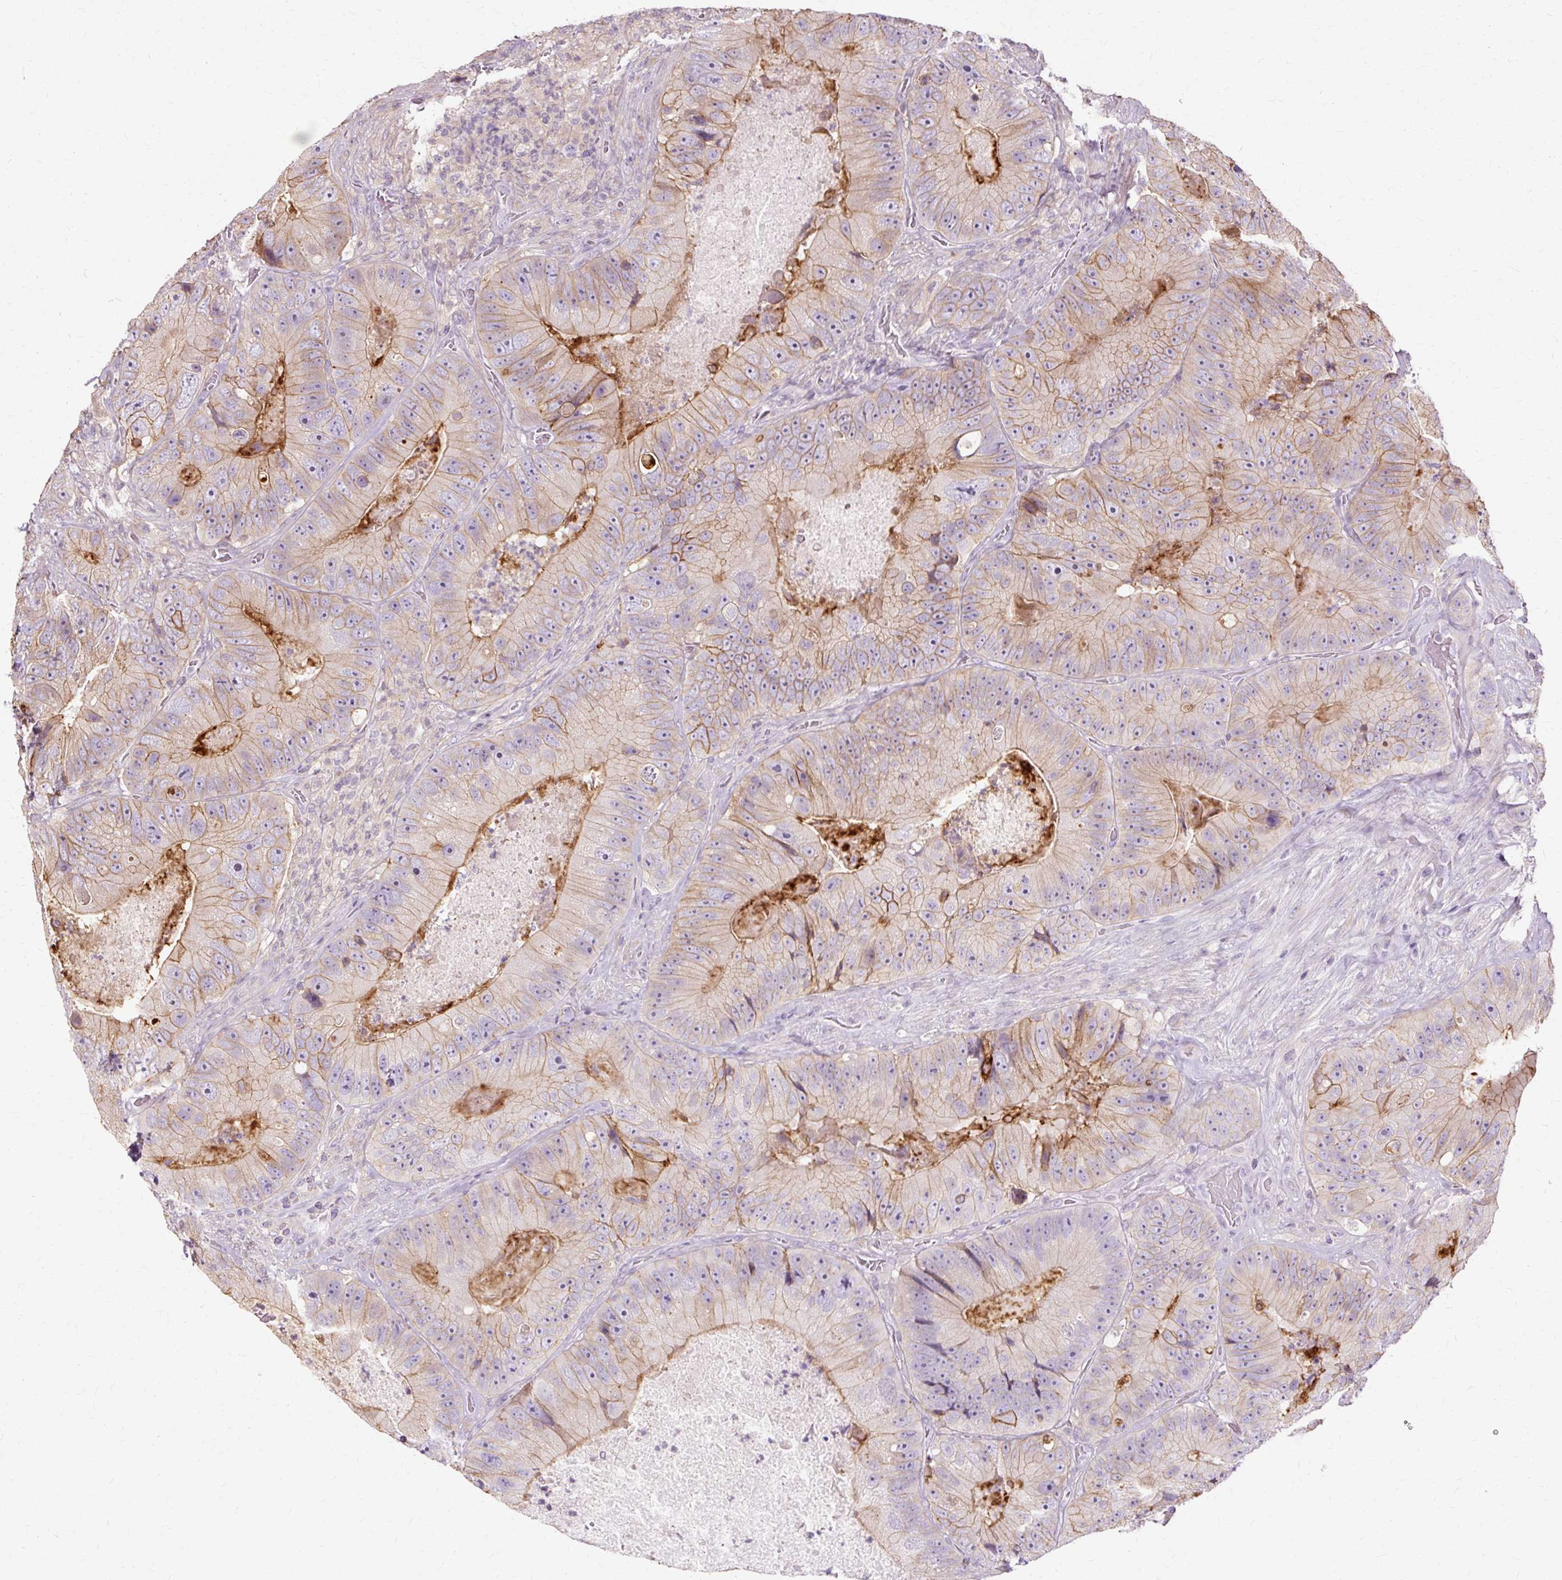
{"staining": {"intensity": "moderate", "quantity": "25%-75%", "location": "cytoplasmic/membranous"}, "tissue": "colorectal cancer", "cell_type": "Tumor cells", "image_type": "cancer", "snomed": [{"axis": "morphology", "description": "Adenocarcinoma, NOS"}, {"axis": "topography", "description": "Colon"}], "caption": "DAB immunohistochemical staining of human adenocarcinoma (colorectal) exhibits moderate cytoplasmic/membranous protein expression in approximately 25%-75% of tumor cells.", "gene": "TSPAN8", "patient": {"sex": "female", "age": 86}}